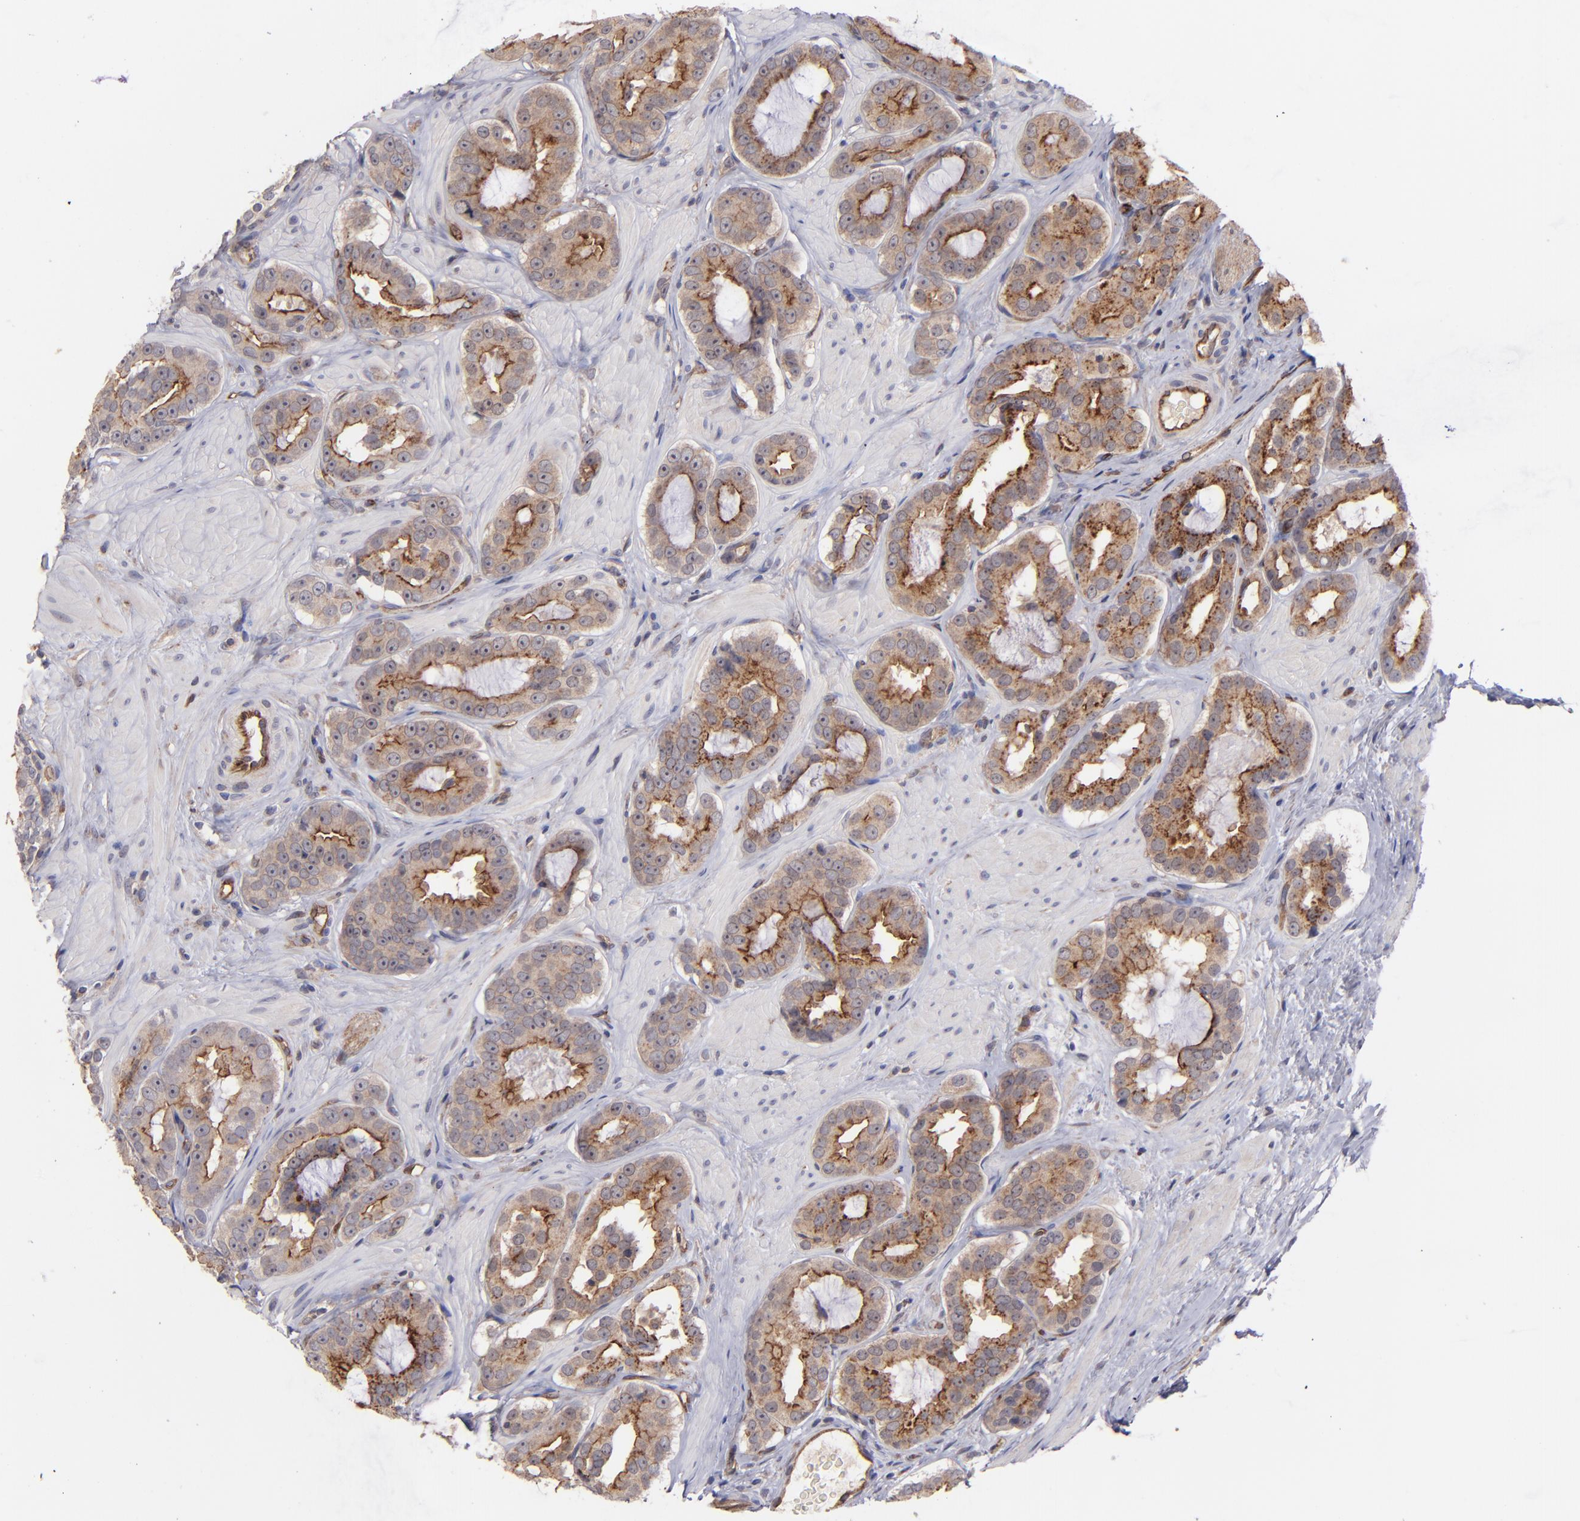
{"staining": {"intensity": "strong", "quantity": ">75%", "location": "cytoplasmic/membranous"}, "tissue": "prostate cancer", "cell_type": "Tumor cells", "image_type": "cancer", "snomed": [{"axis": "morphology", "description": "Adenocarcinoma, Low grade"}, {"axis": "topography", "description": "Prostate"}], "caption": "Low-grade adenocarcinoma (prostate) tissue exhibits strong cytoplasmic/membranous expression in approximately >75% of tumor cells, visualized by immunohistochemistry.", "gene": "ICAM1", "patient": {"sex": "male", "age": 59}}